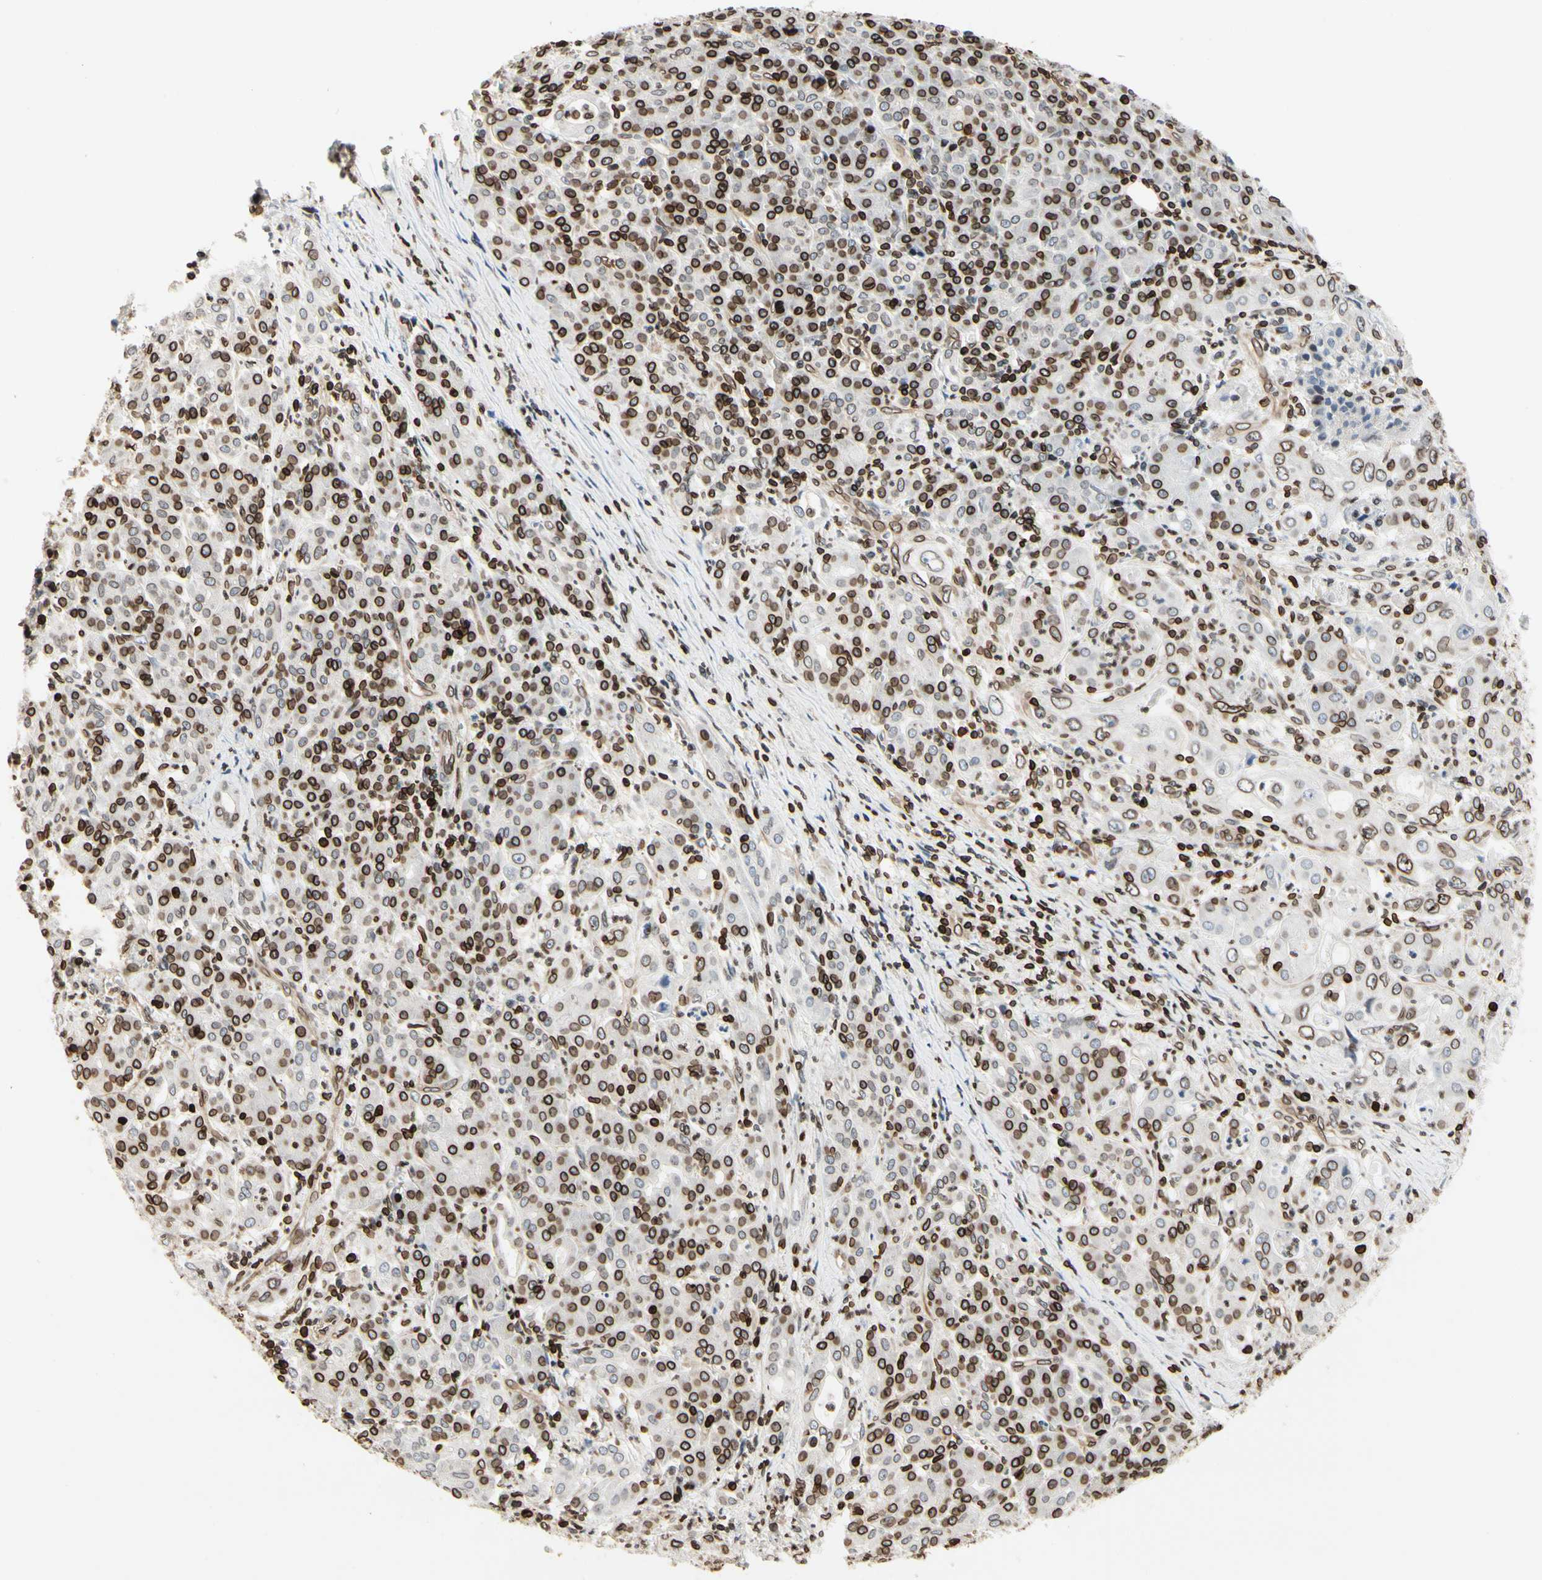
{"staining": {"intensity": "strong", "quantity": ">75%", "location": "cytoplasmic/membranous,nuclear"}, "tissue": "pancreatic cancer", "cell_type": "Tumor cells", "image_type": "cancer", "snomed": [{"axis": "morphology", "description": "Adenocarcinoma, NOS"}, {"axis": "topography", "description": "Pancreas"}], "caption": "IHC staining of pancreatic adenocarcinoma, which demonstrates high levels of strong cytoplasmic/membranous and nuclear expression in approximately >75% of tumor cells indicating strong cytoplasmic/membranous and nuclear protein positivity. The staining was performed using DAB (brown) for protein detection and nuclei were counterstained in hematoxylin (blue).", "gene": "TMPO", "patient": {"sex": "male", "age": 70}}